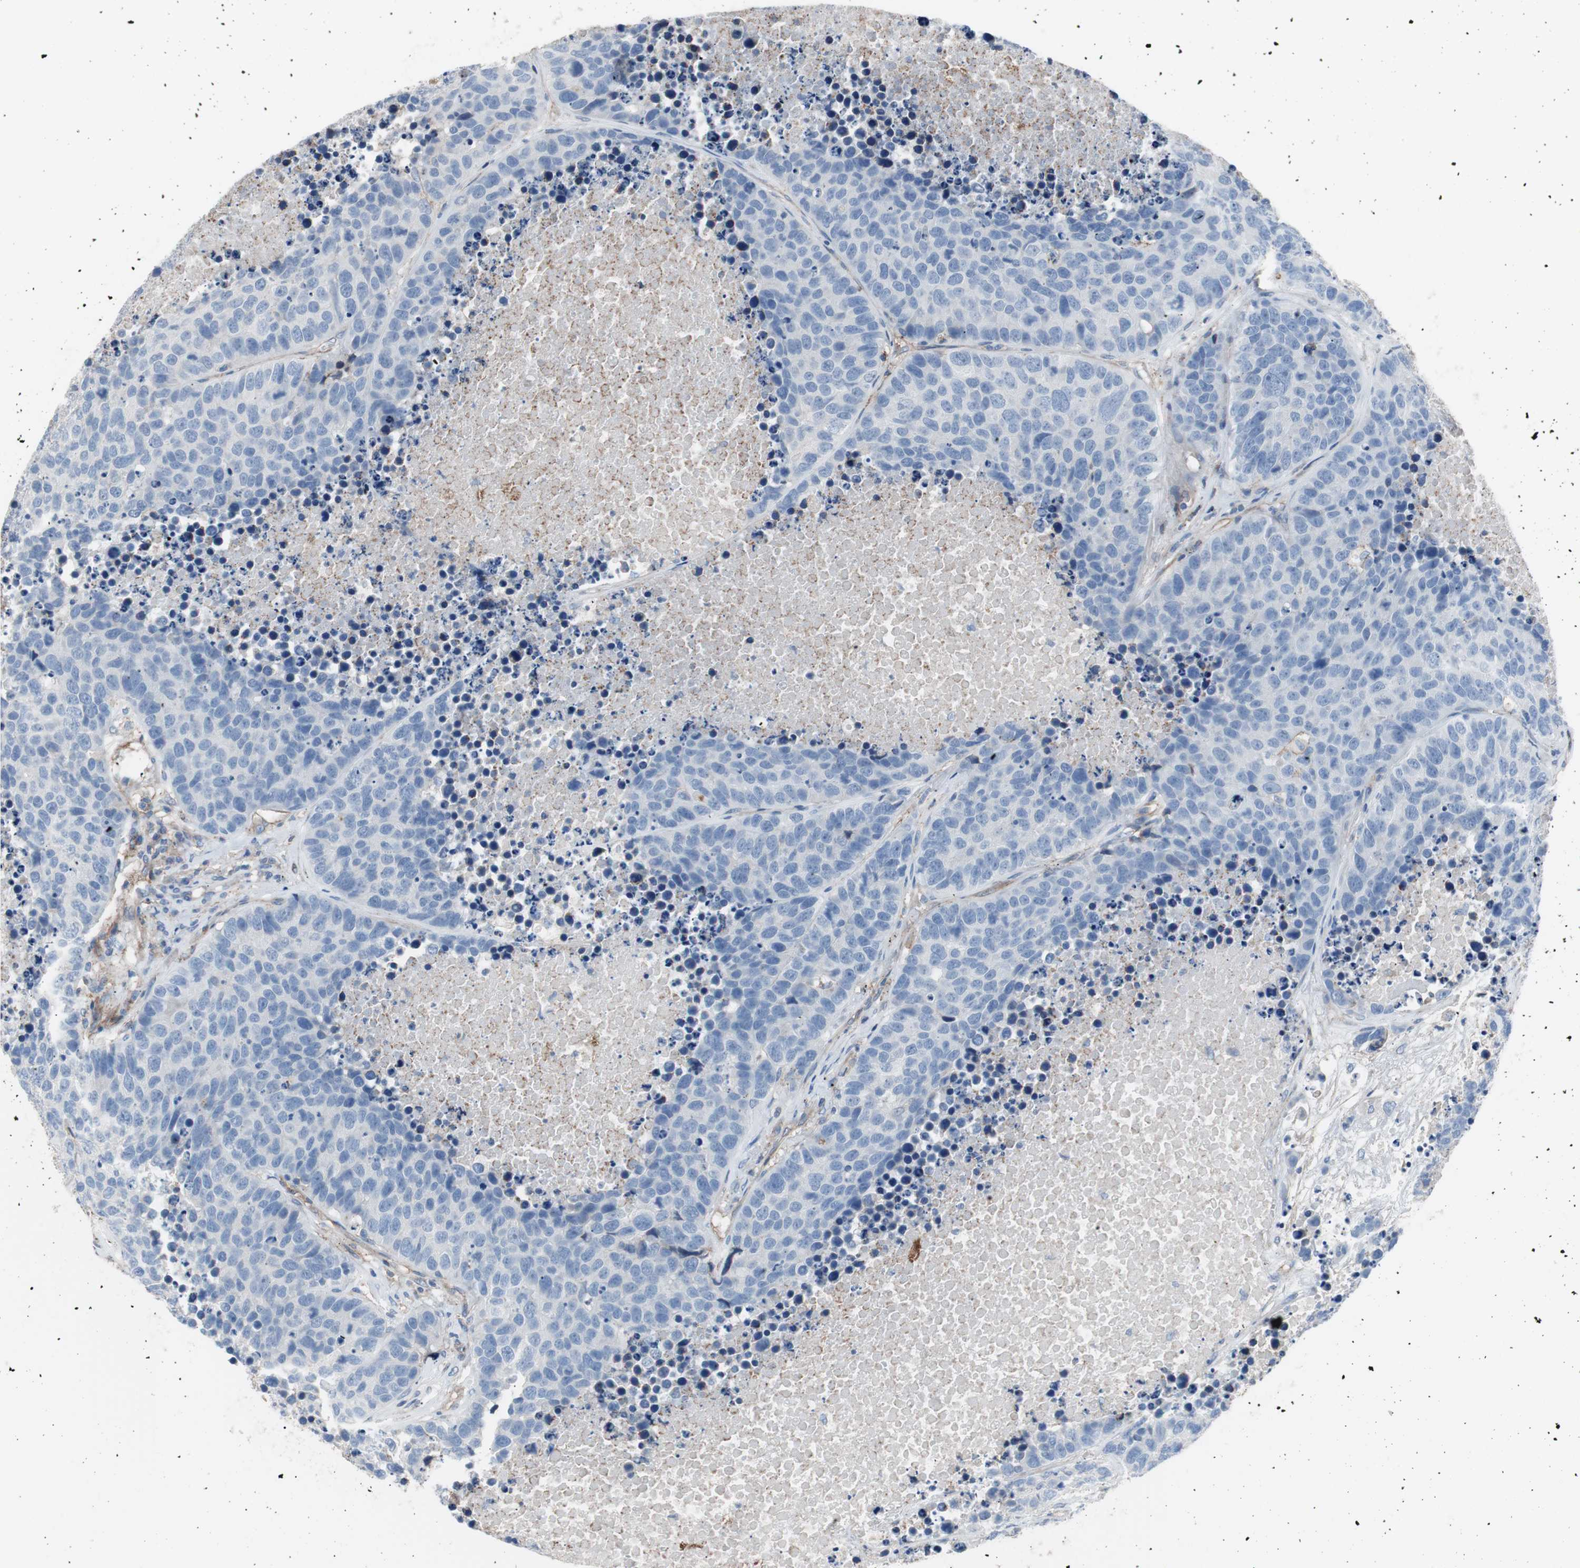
{"staining": {"intensity": "negative", "quantity": "none", "location": "none"}, "tissue": "carcinoid", "cell_type": "Tumor cells", "image_type": "cancer", "snomed": [{"axis": "morphology", "description": "Carcinoid, malignant, NOS"}, {"axis": "topography", "description": "Lung"}], "caption": "Immunohistochemistry (IHC) of carcinoid shows no positivity in tumor cells.", "gene": "CD81", "patient": {"sex": "male", "age": 60}}